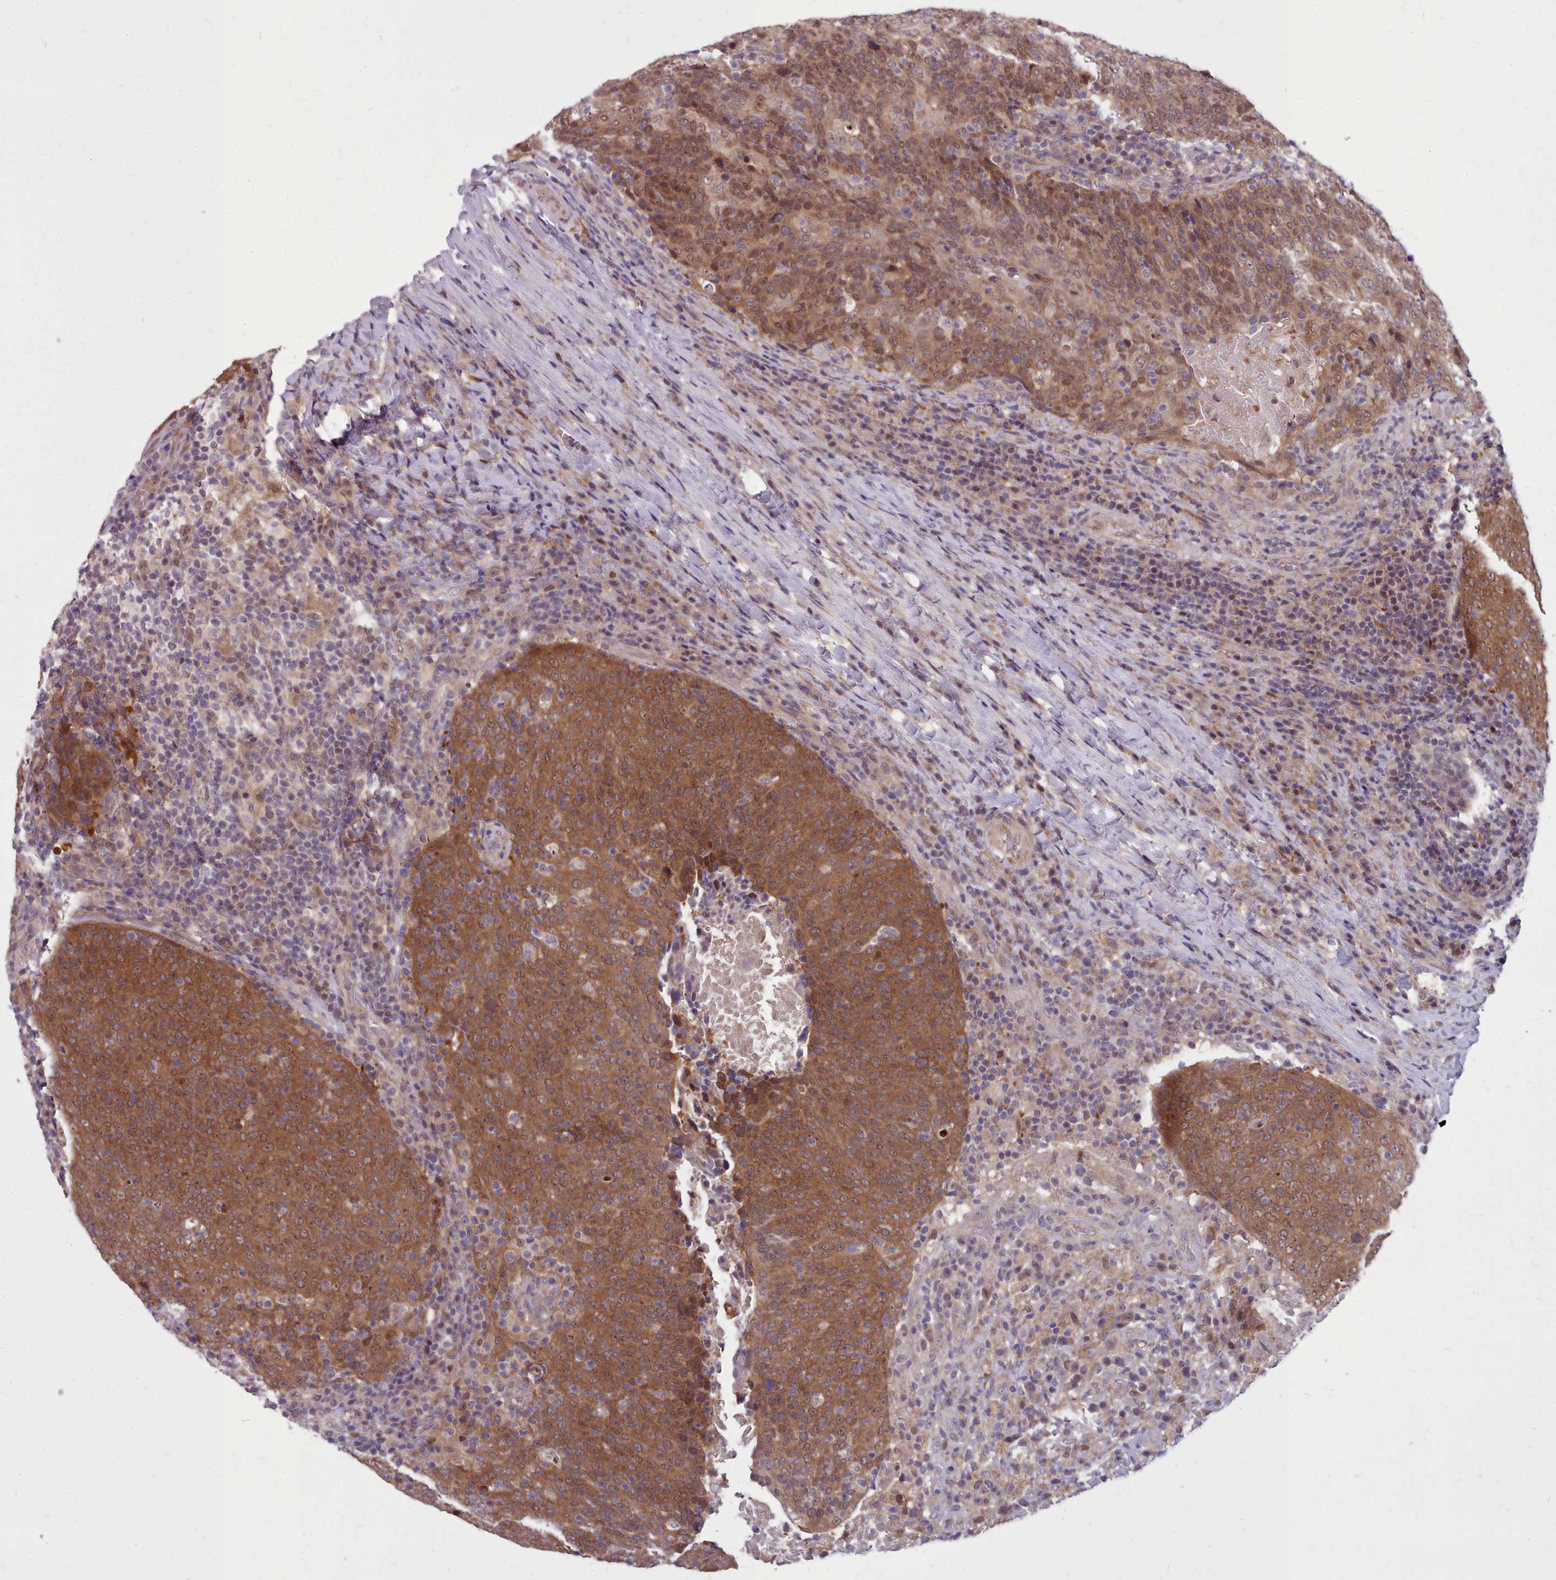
{"staining": {"intensity": "moderate", "quantity": ">75%", "location": "cytoplasmic/membranous,nuclear"}, "tissue": "head and neck cancer", "cell_type": "Tumor cells", "image_type": "cancer", "snomed": [{"axis": "morphology", "description": "Squamous cell carcinoma, NOS"}, {"axis": "morphology", "description": "Squamous cell carcinoma, metastatic, NOS"}, {"axis": "topography", "description": "Lymph node"}, {"axis": "topography", "description": "Head-Neck"}], "caption": "Tumor cells display moderate cytoplasmic/membranous and nuclear expression in about >75% of cells in metastatic squamous cell carcinoma (head and neck).", "gene": "AHCY", "patient": {"sex": "male", "age": 62}}